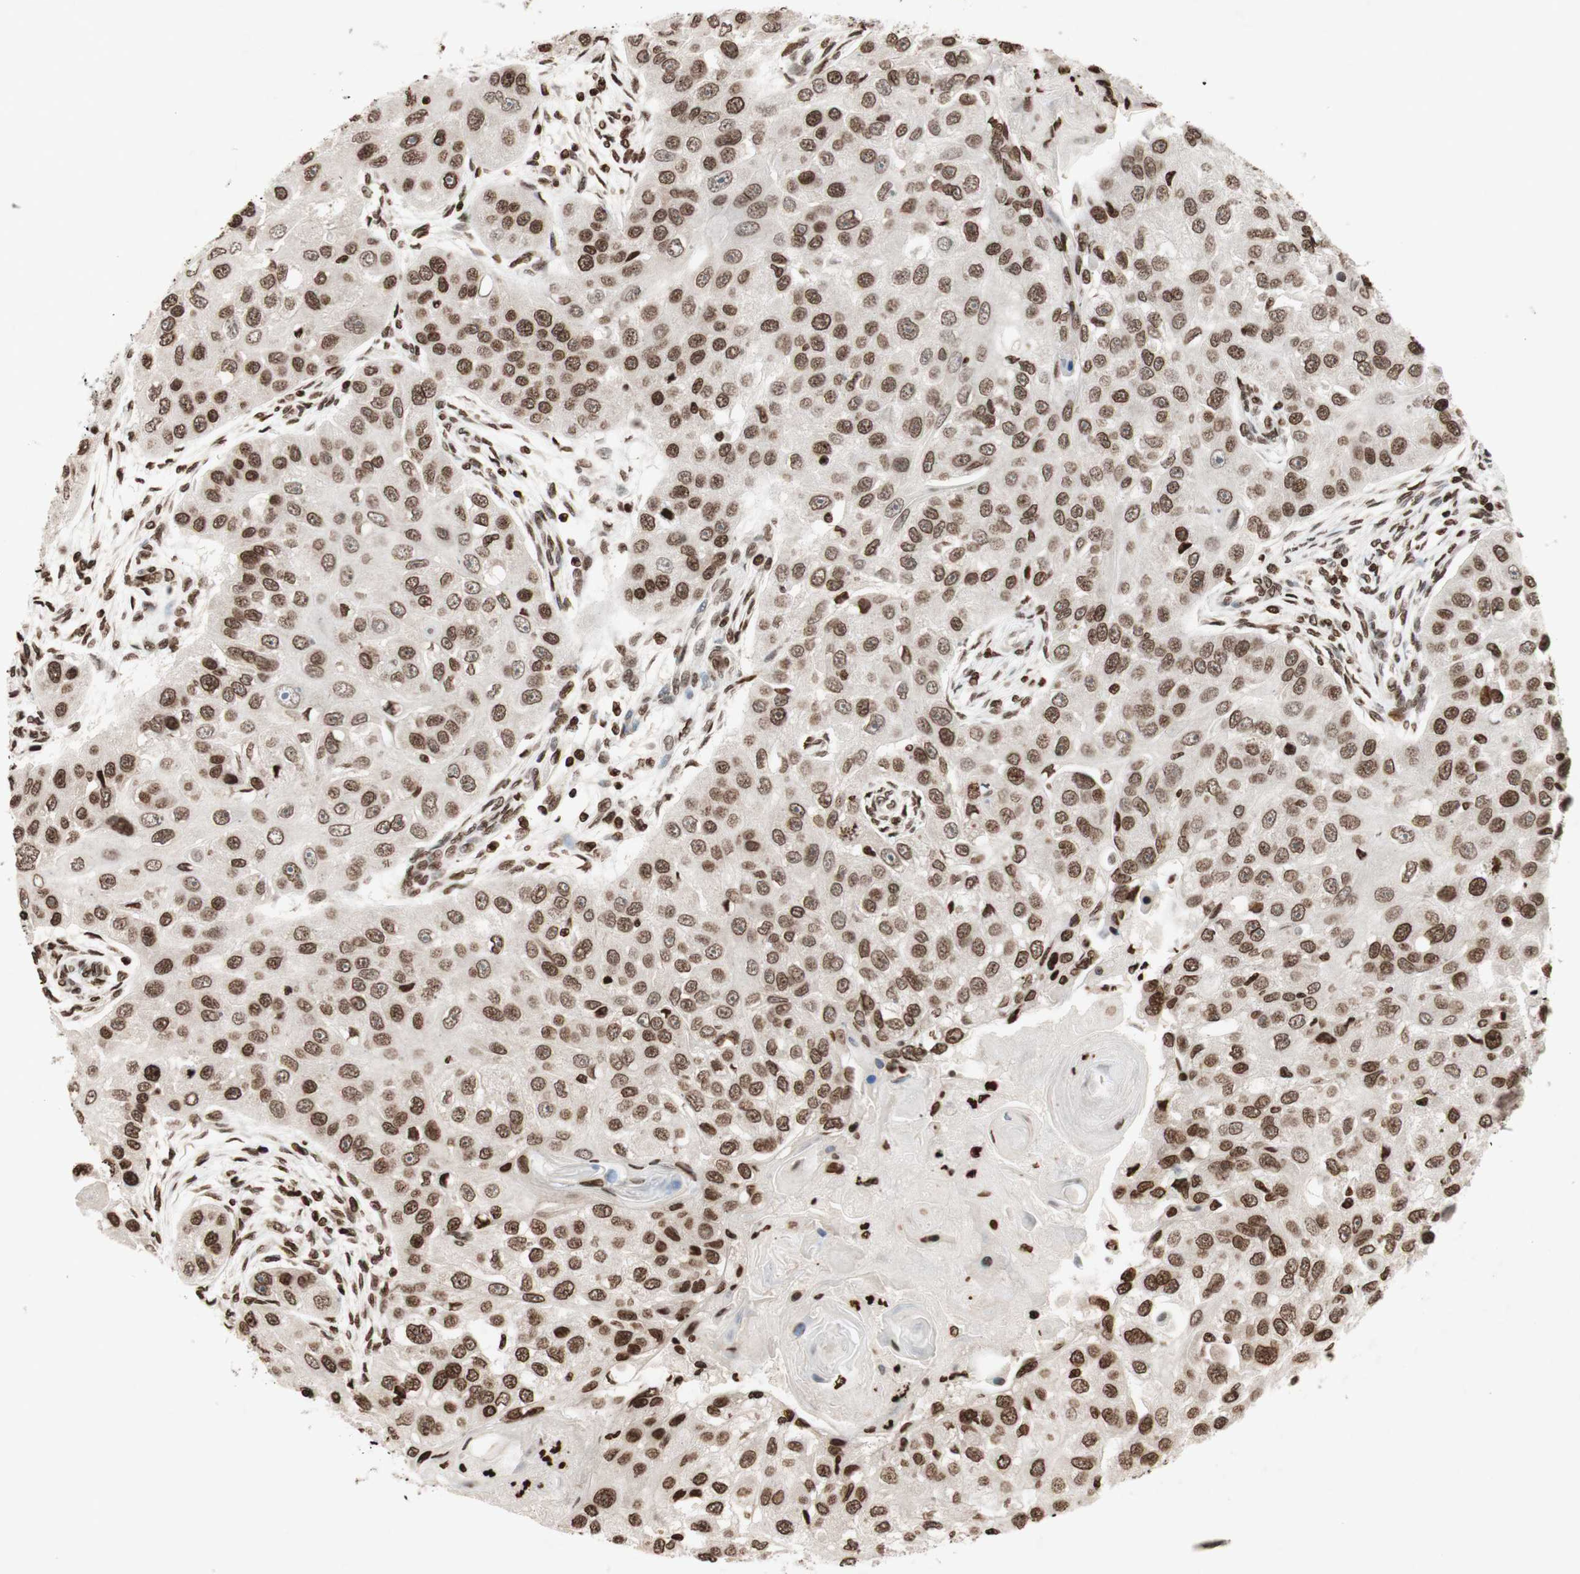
{"staining": {"intensity": "moderate", "quantity": ">75%", "location": "nuclear"}, "tissue": "head and neck cancer", "cell_type": "Tumor cells", "image_type": "cancer", "snomed": [{"axis": "morphology", "description": "Normal tissue, NOS"}, {"axis": "morphology", "description": "Squamous cell carcinoma, NOS"}, {"axis": "topography", "description": "Skeletal muscle"}, {"axis": "topography", "description": "Head-Neck"}], "caption": "Immunohistochemical staining of head and neck cancer demonstrates medium levels of moderate nuclear protein positivity in about >75% of tumor cells.", "gene": "NCOA3", "patient": {"sex": "male", "age": 51}}